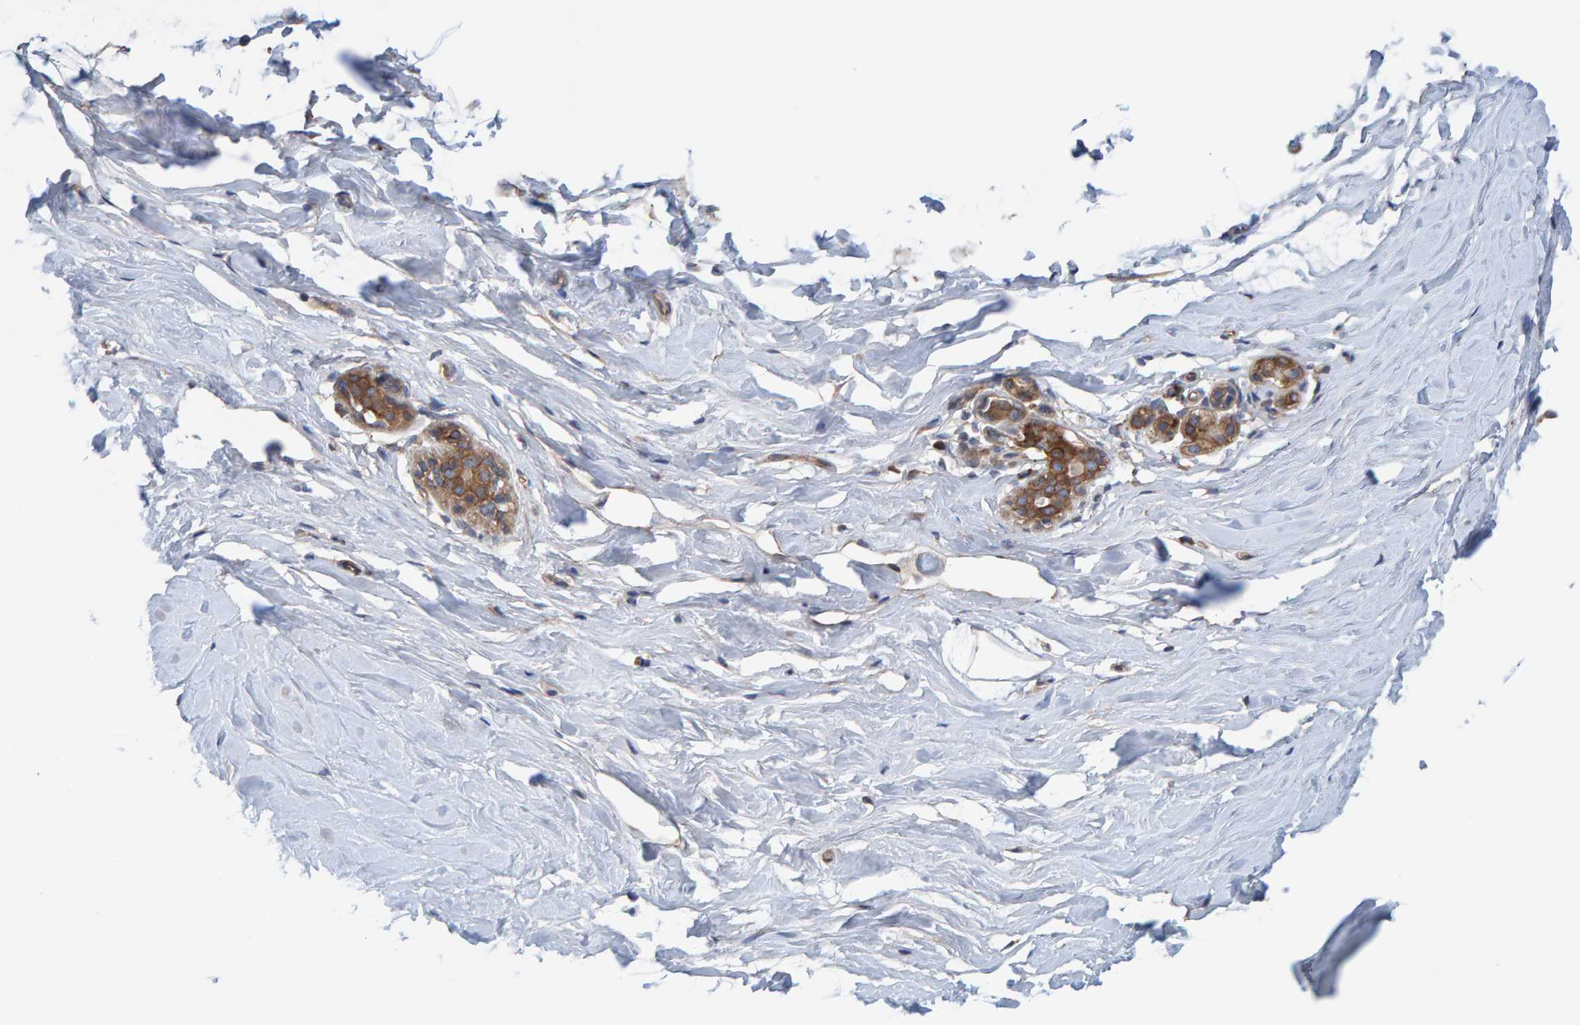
{"staining": {"intensity": "negative", "quantity": "none", "location": "none"}, "tissue": "breast", "cell_type": "Adipocytes", "image_type": "normal", "snomed": [{"axis": "morphology", "description": "Normal tissue, NOS"}, {"axis": "topography", "description": "Breast"}], "caption": "The photomicrograph shows no staining of adipocytes in normal breast. Brightfield microscopy of IHC stained with DAB (3,3'-diaminobenzidine) (brown) and hematoxylin (blue), captured at high magnification.", "gene": "LRSAM1", "patient": {"sex": "female", "age": 62}}